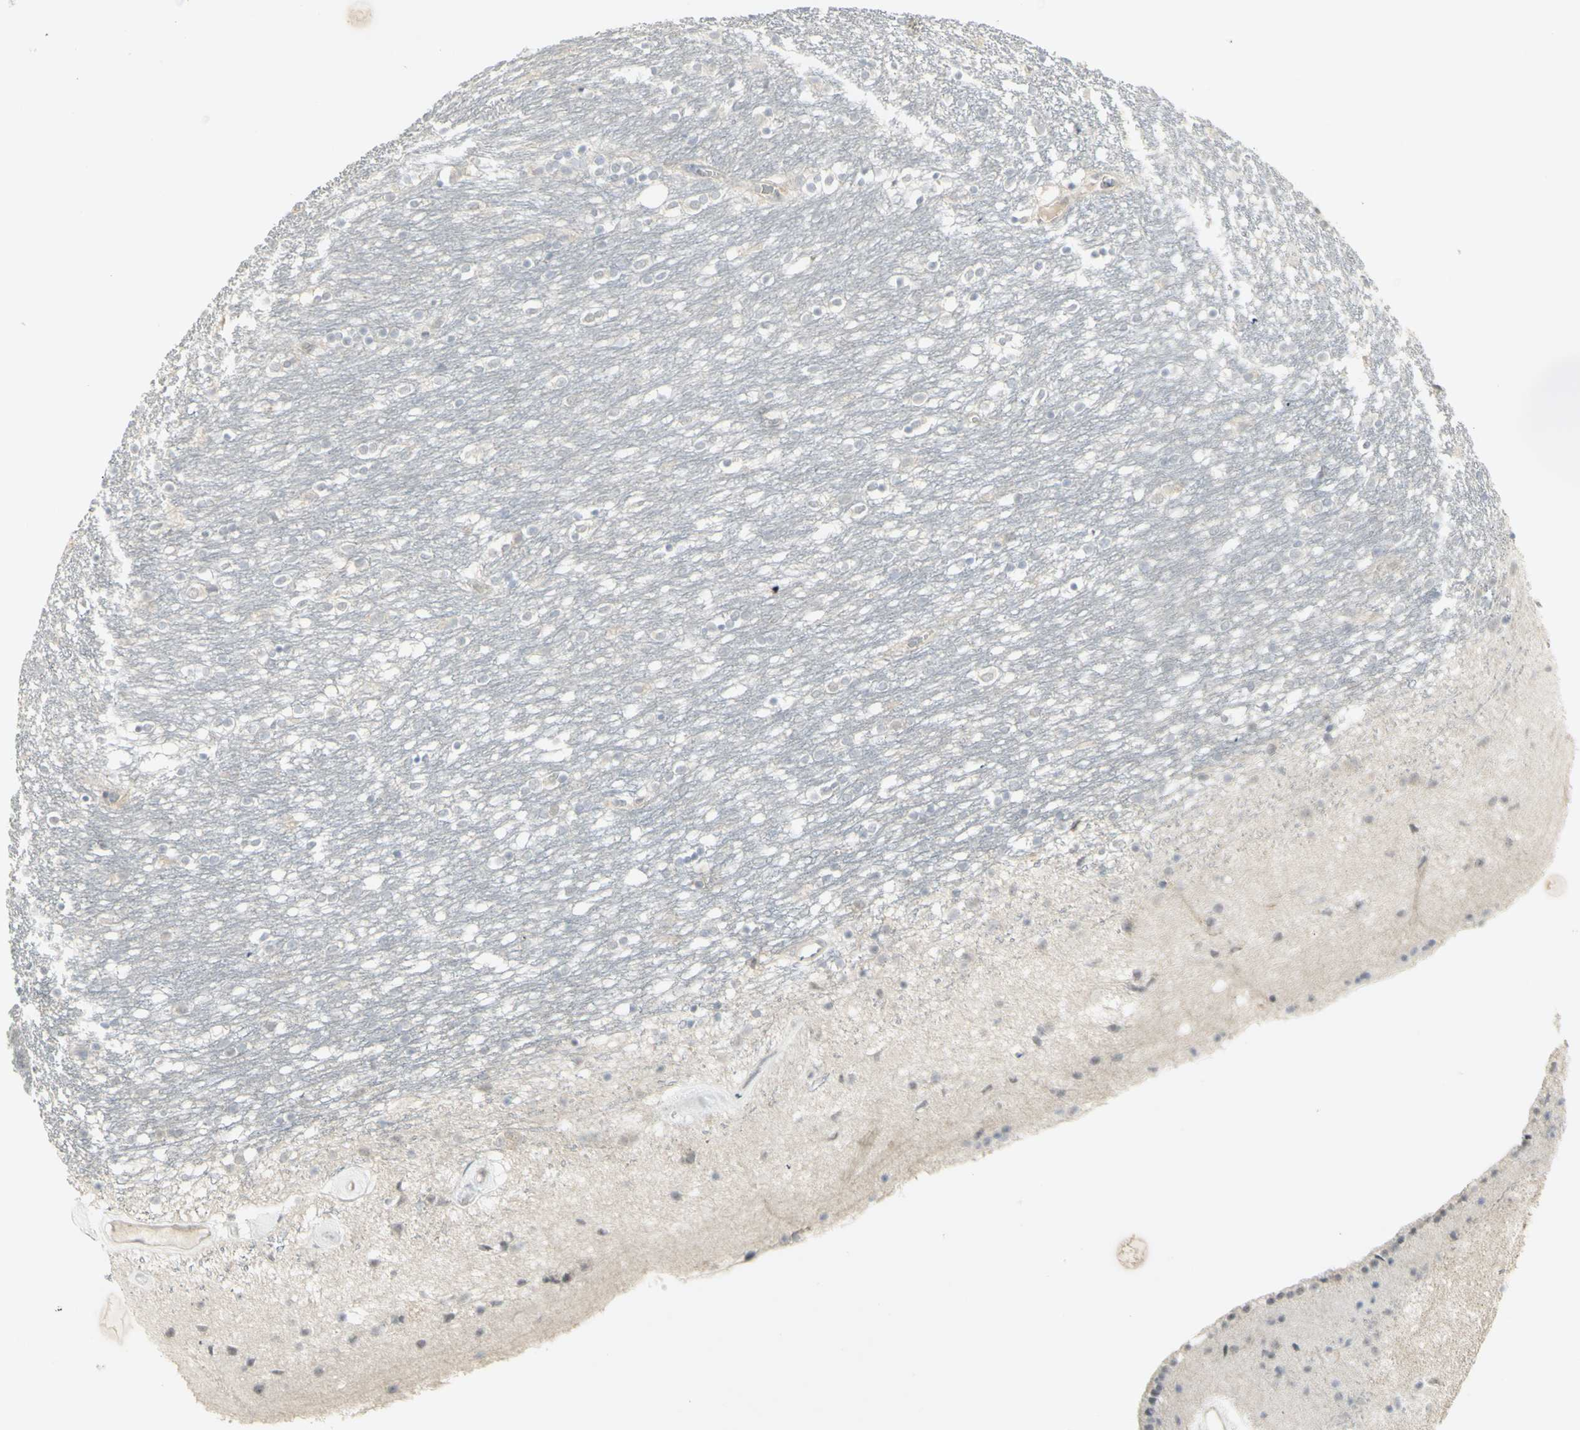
{"staining": {"intensity": "negative", "quantity": "none", "location": "none"}, "tissue": "caudate", "cell_type": "Glial cells", "image_type": "normal", "snomed": [{"axis": "morphology", "description": "Normal tissue, NOS"}, {"axis": "topography", "description": "Lateral ventricle wall"}], "caption": "Immunohistochemistry (IHC) of unremarkable caudate exhibits no positivity in glial cells.", "gene": "C1orf116", "patient": {"sex": "female", "age": 54}}